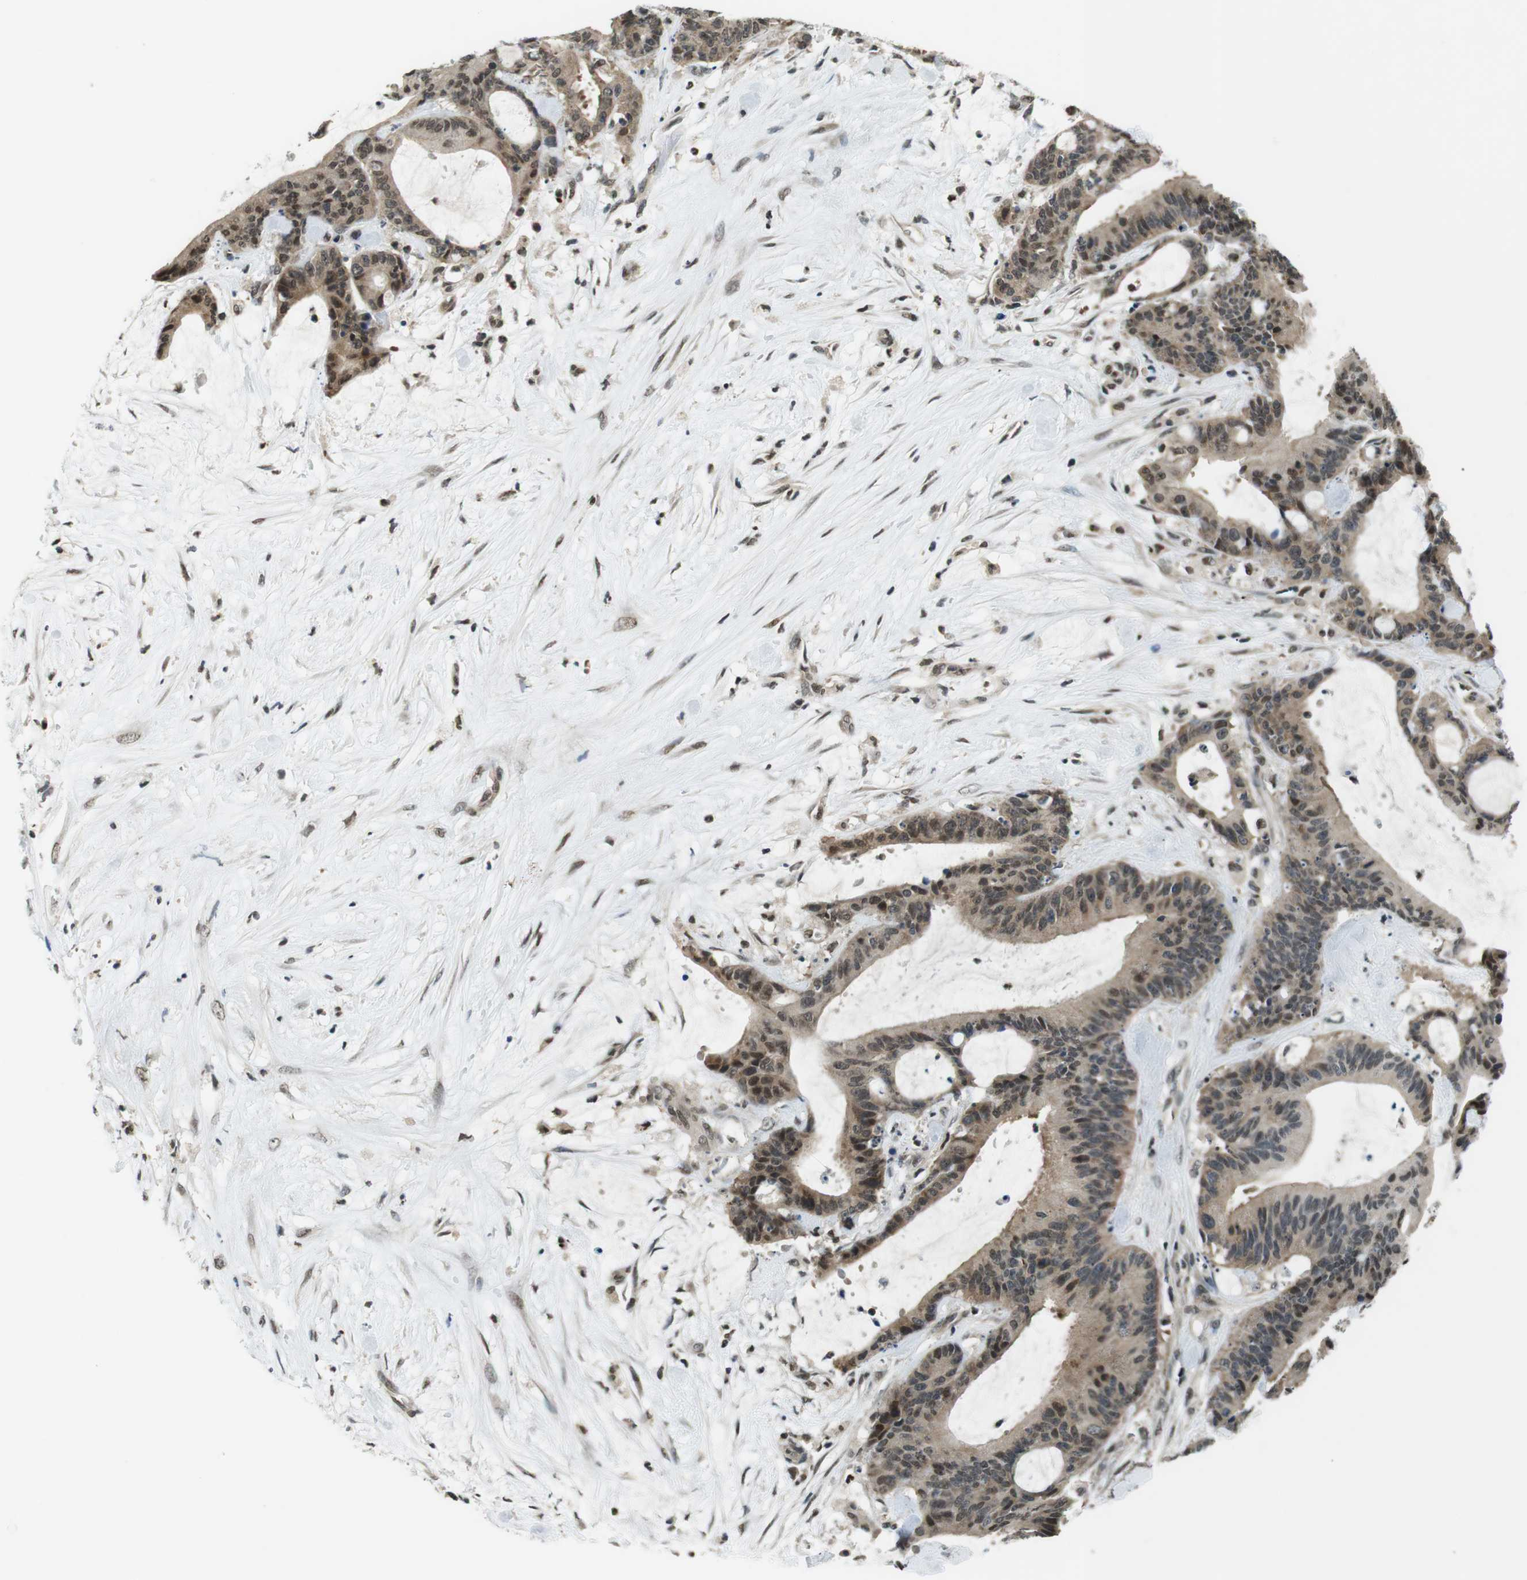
{"staining": {"intensity": "moderate", "quantity": "25%-75%", "location": "cytoplasmic/membranous,nuclear"}, "tissue": "liver cancer", "cell_type": "Tumor cells", "image_type": "cancer", "snomed": [{"axis": "morphology", "description": "Cholangiocarcinoma"}, {"axis": "topography", "description": "Liver"}], "caption": "Immunohistochemistry photomicrograph of liver cancer (cholangiocarcinoma) stained for a protein (brown), which exhibits medium levels of moderate cytoplasmic/membranous and nuclear staining in about 25%-75% of tumor cells.", "gene": "NEK4", "patient": {"sex": "female", "age": 73}}